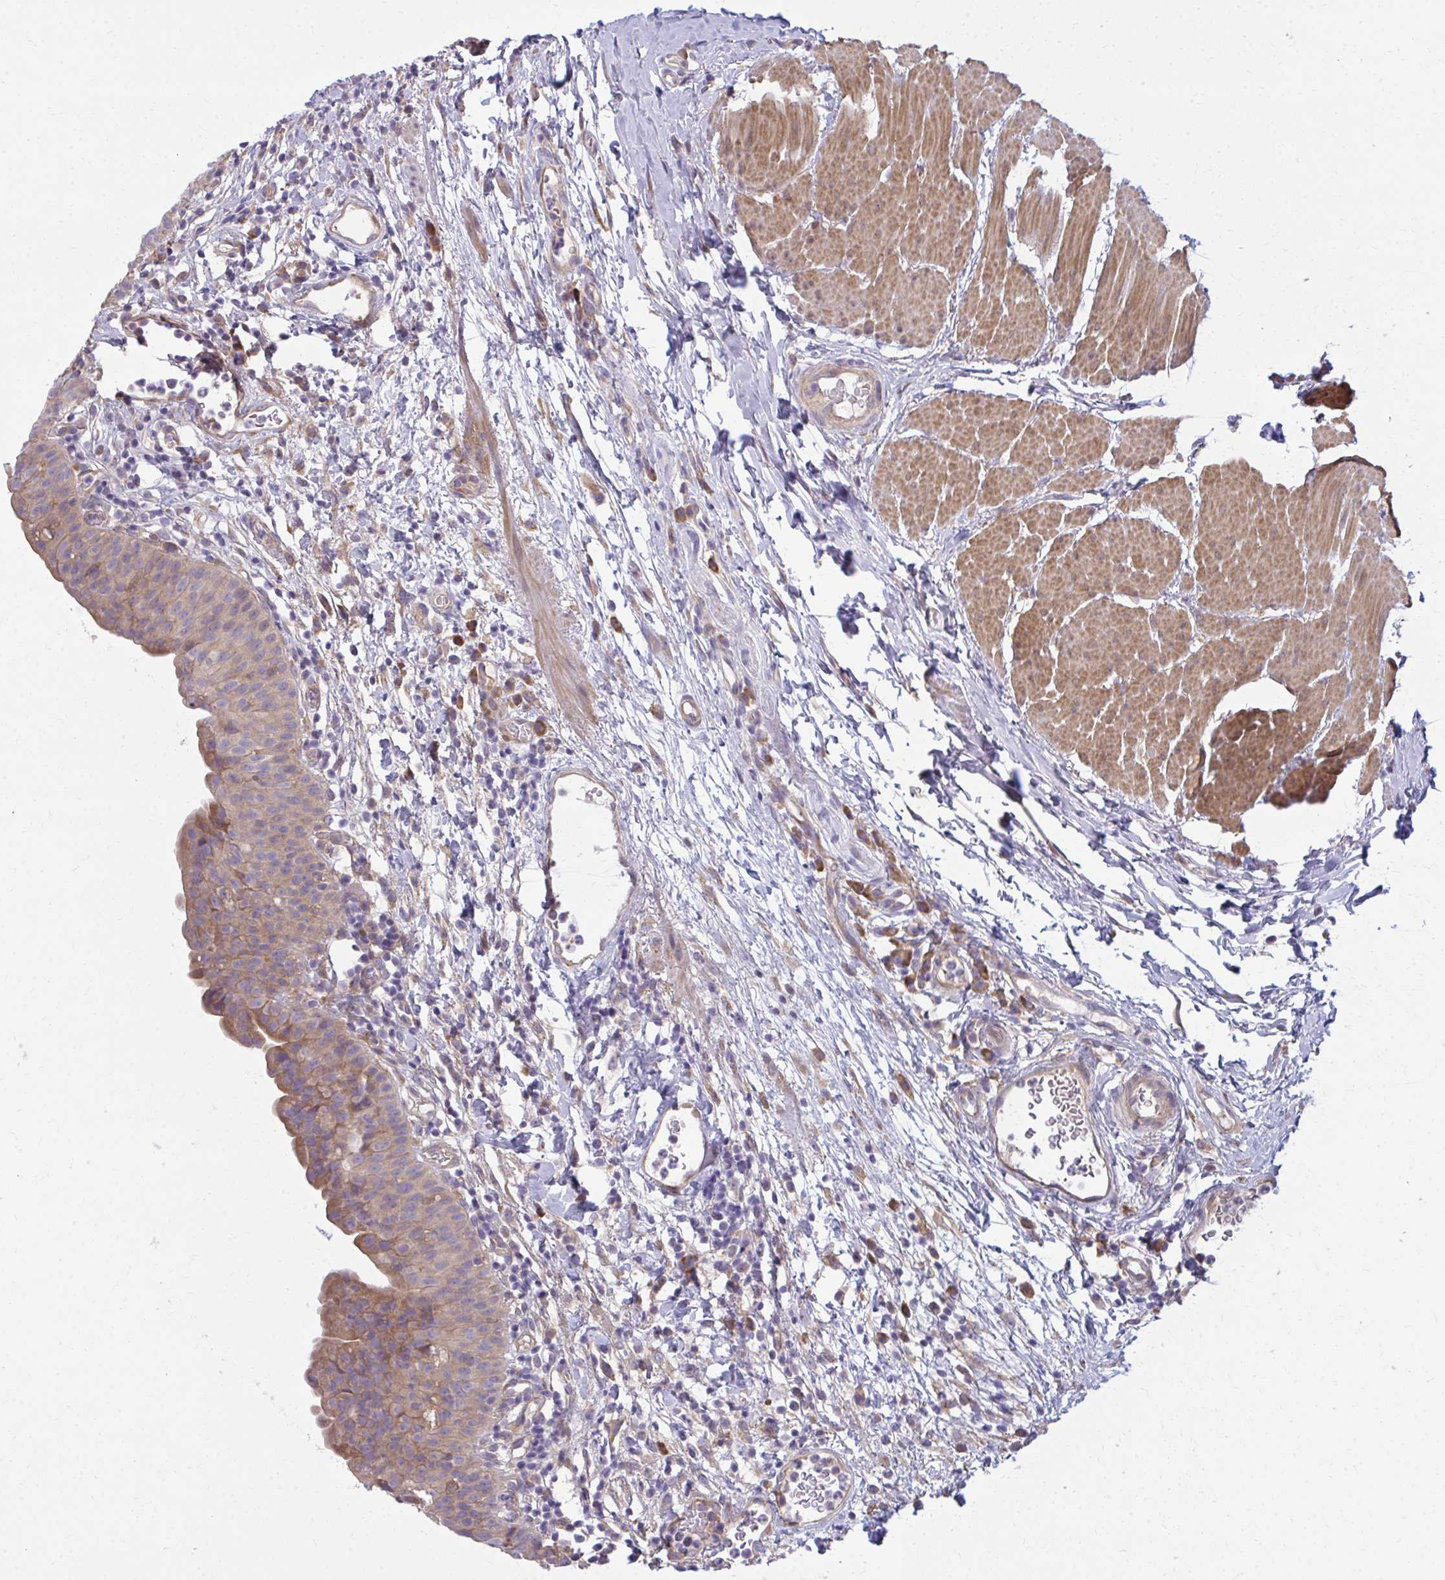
{"staining": {"intensity": "weak", "quantity": "25%-75%", "location": "cytoplasmic/membranous"}, "tissue": "urinary bladder", "cell_type": "Urothelial cells", "image_type": "normal", "snomed": [{"axis": "morphology", "description": "Normal tissue, NOS"}, {"axis": "morphology", "description": "Inflammation, NOS"}, {"axis": "topography", "description": "Urinary bladder"}], "caption": "High-power microscopy captured an IHC photomicrograph of unremarkable urinary bladder, revealing weak cytoplasmic/membranous staining in approximately 25%-75% of urothelial cells.", "gene": "CEMP1", "patient": {"sex": "male", "age": 57}}